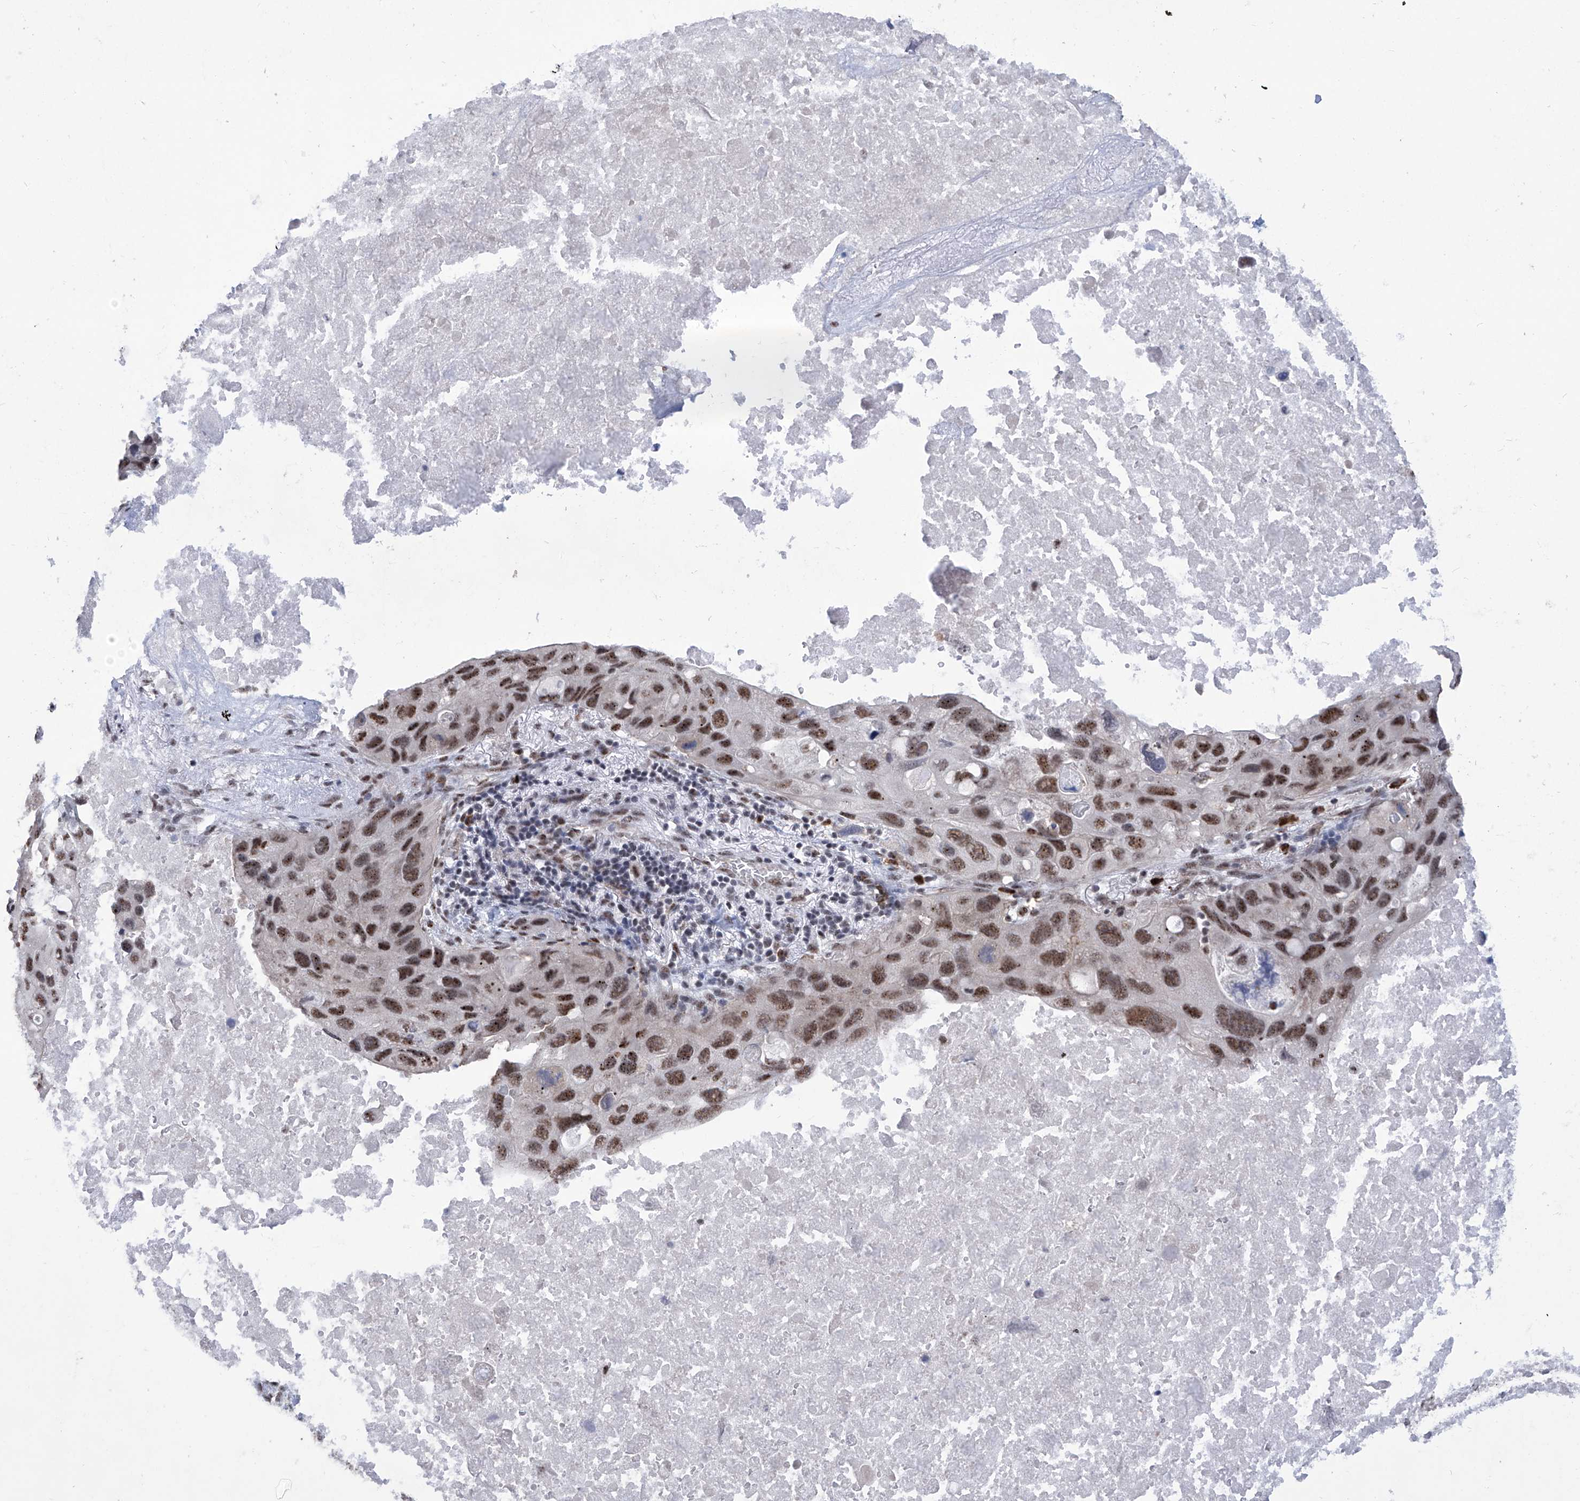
{"staining": {"intensity": "moderate", "quantity": ">75%", "location": "nuclear"}, "tissue": "lung cancer", "cell_type": "Tumor cells", "image_type": "cancer", "snomed": [{"axis": "morphology", "description": "Squamous cell carcinoma, NOS"}, {"axis": "topography", "description": "Lung"}], "caption": "Moderate nuclear positivity is appreciated in approximately >75% of tumor cells in lung cancer (squamous cell carcinoma).", "gene": "FBXL4", "patient": {"sex": "female", "age": 73}}